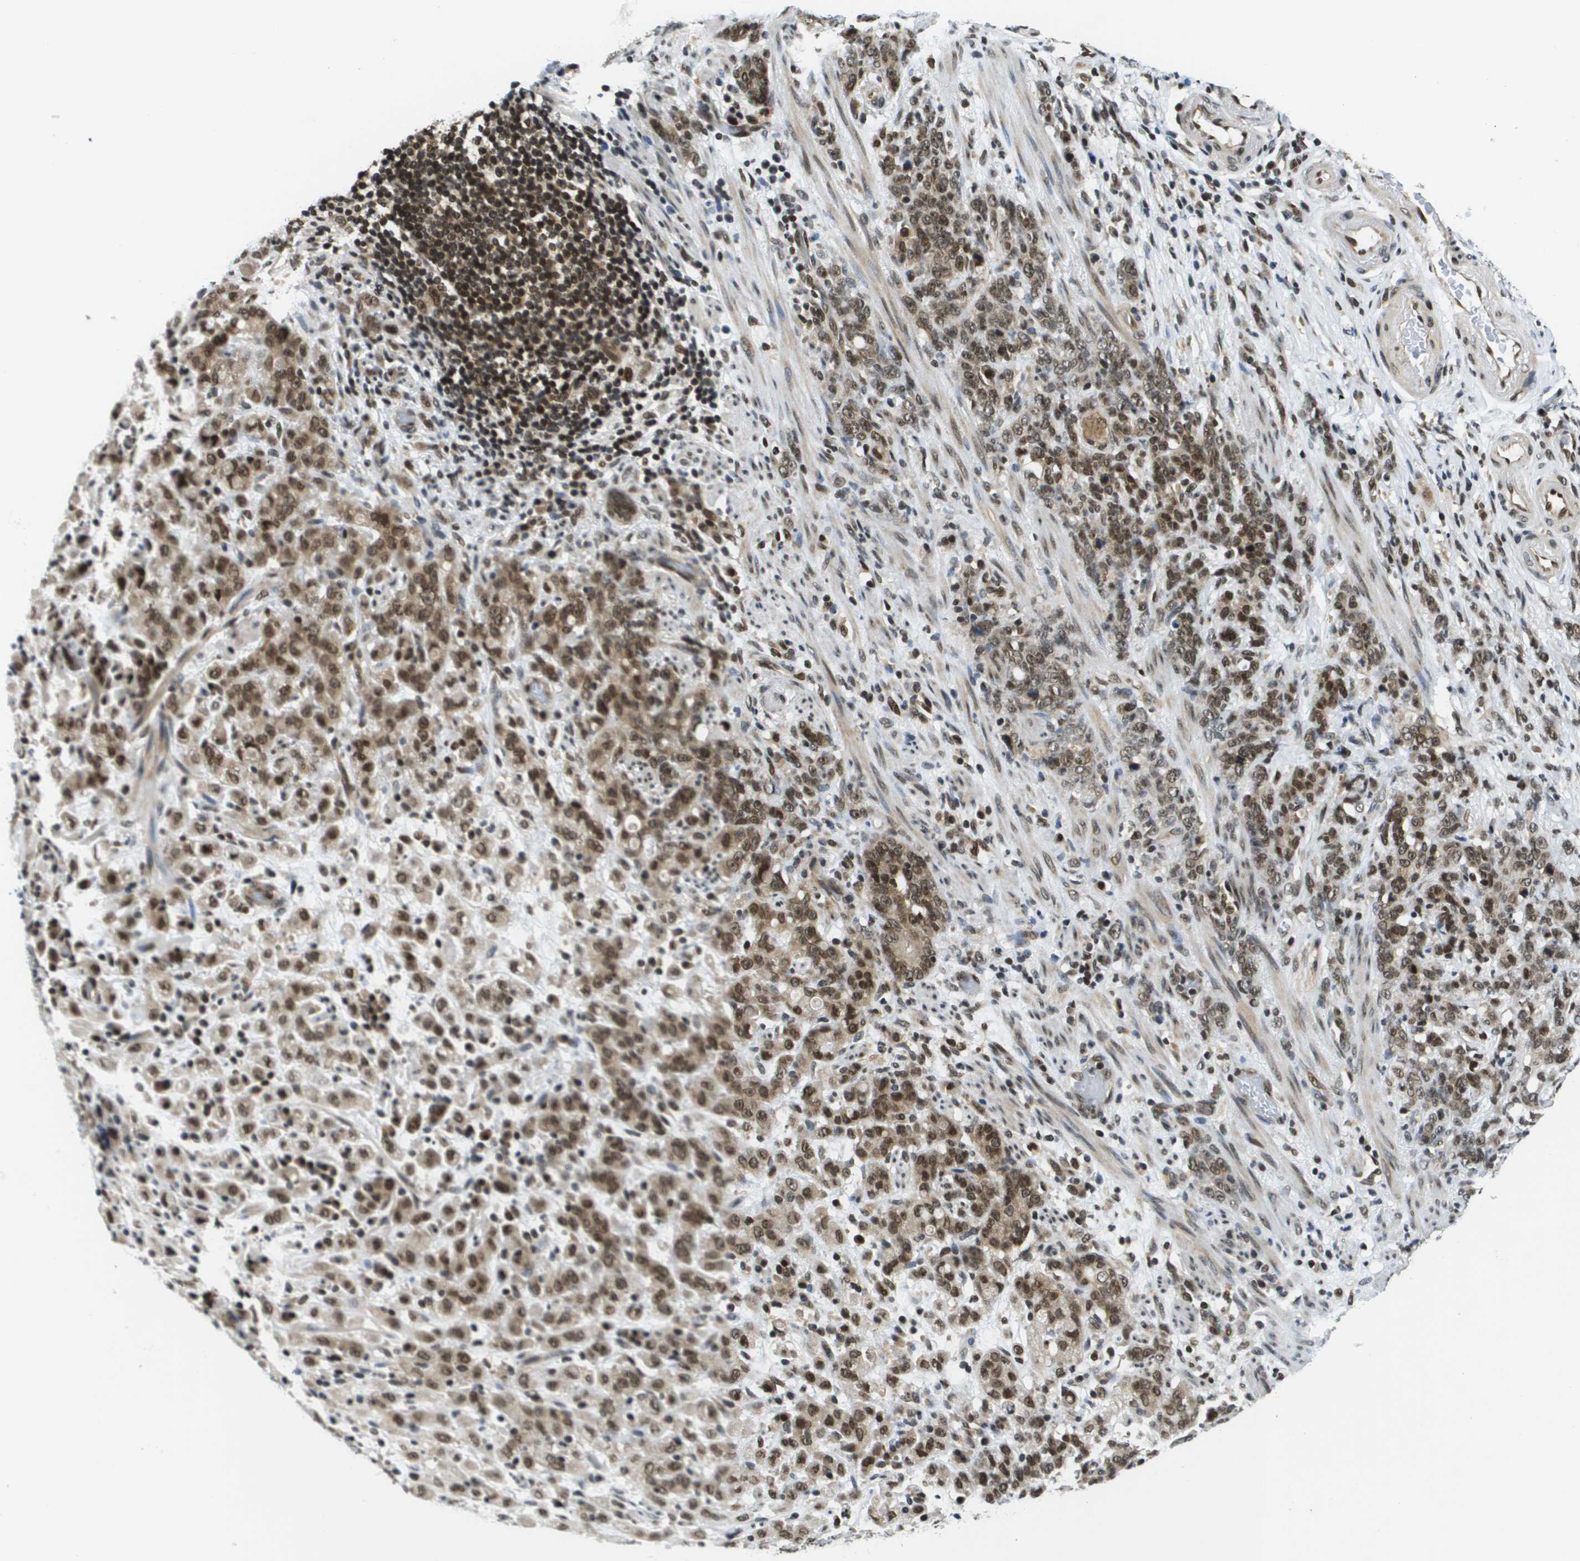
{"staining": {"intensity": "strong", "quantity": ">75%", "location": "cytoplasmic/membranous,nuclear"}, "tissue": "stomach cancer", "cell_type": "Tumor cells", "image_type": "cancer", "snomed": [{"axis": "morphology", "description": "Adenocarcinoma, NOS"}, {"axis": "topography", "description": "Stomach, lower"}], "caption": "Strong cytoplasmic/membranous and nuclear positivity is seen in approximately >75% of tumor cells in stomach cancer. The staining was performed using DAB (3,3'-diaminobenzidine), with brown indicating positive protein expression. Nuclei are stained blue with hematoxylin.", "gene": "RECQL4", "patient": {"sex": "male", "age": 88}}